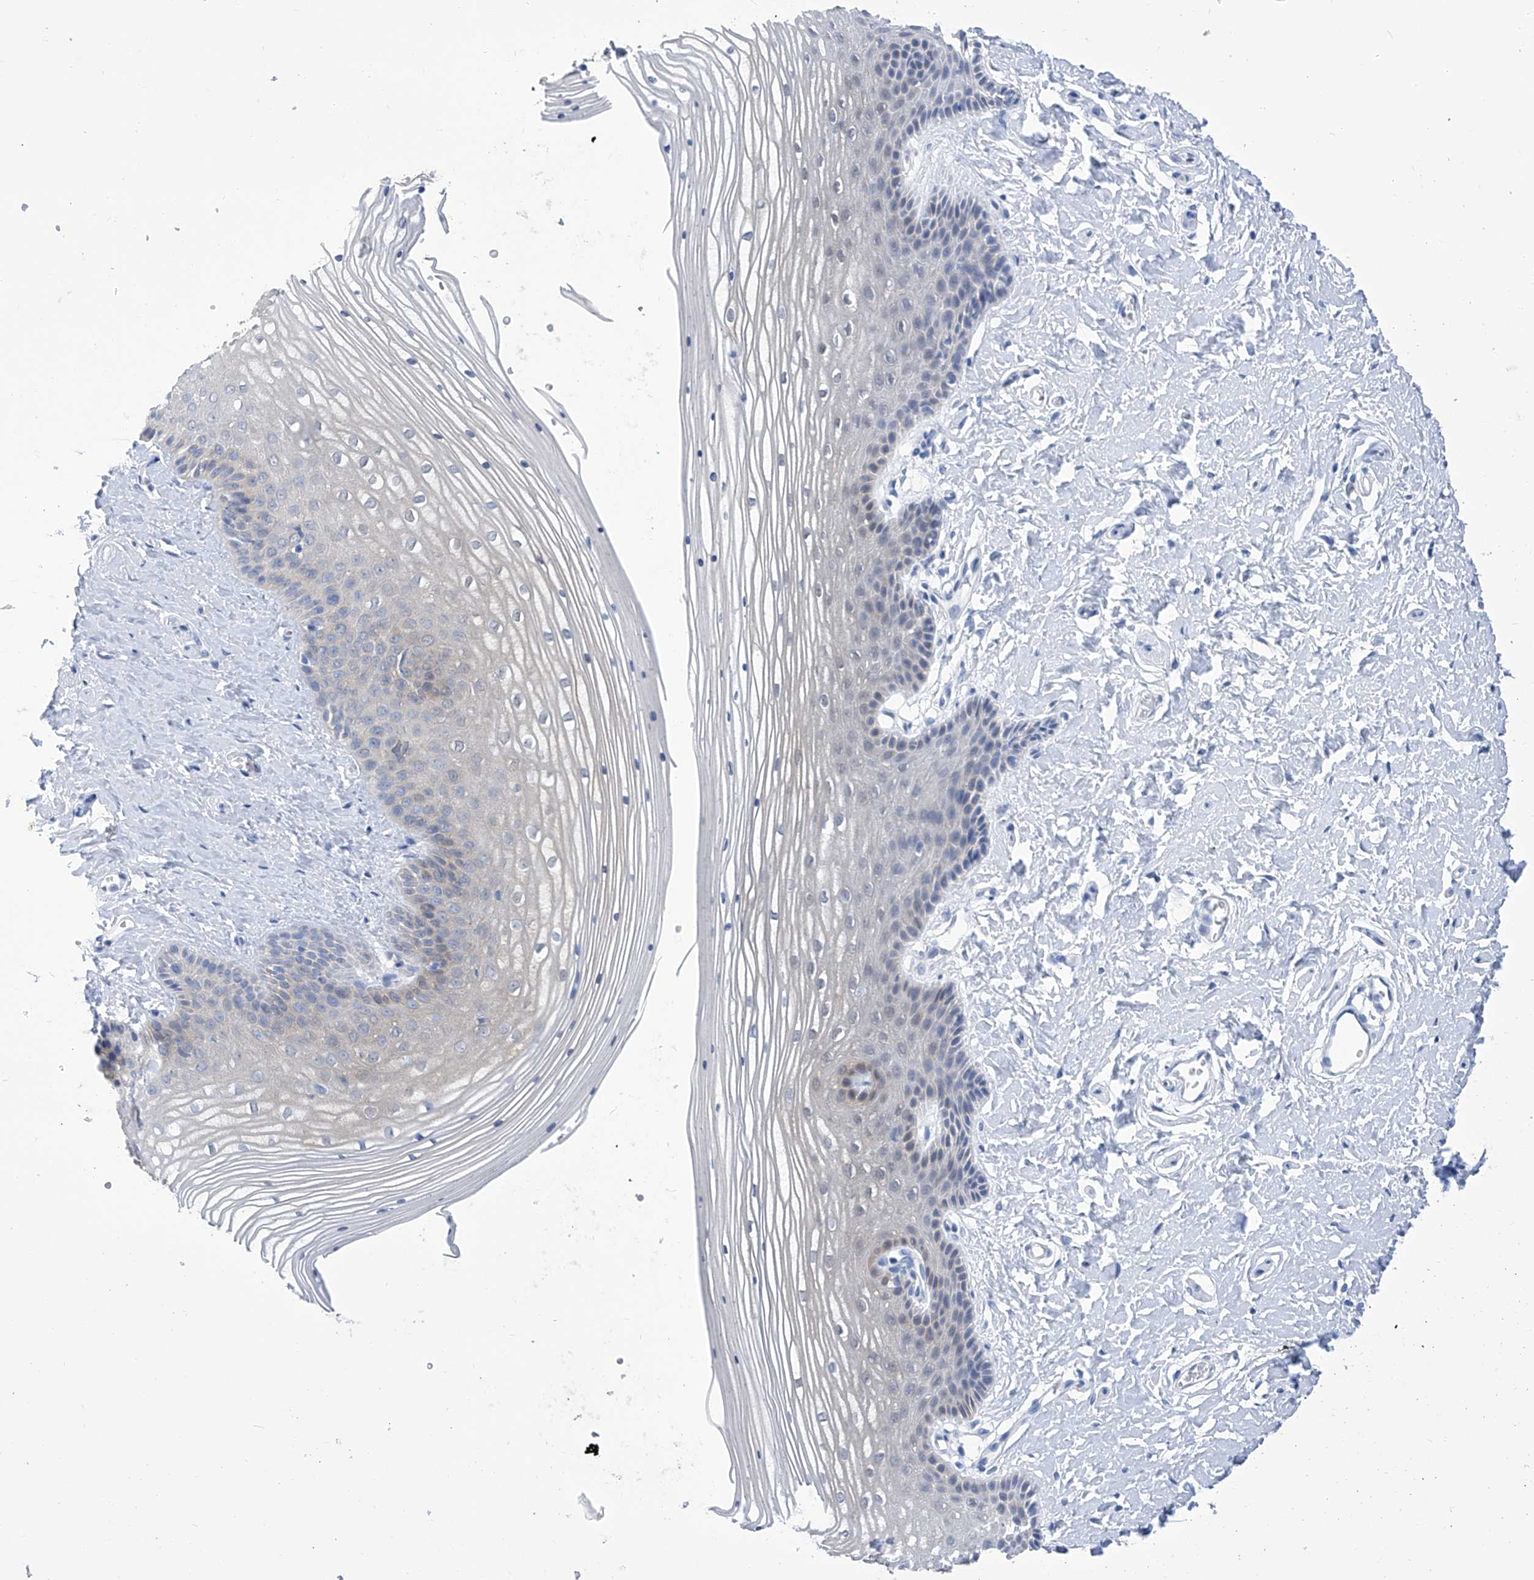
{"staining": {"intensity": "negative", "quantity": "none", "location": "none"}, "tissue": "vagina", "cell_type": "Squamous epithelial cells", "image_type": "normal", "snomed": [{"axis": "morphology", "description": "Normal tissue, NOS"}, {"axis": "topography", "description": "Vagina"}, {"axis": "topography", "description": "Cervix"}], "caption": "Immunohistochemistry of unremarkable vagina exhibits no expression in squamous epithelial cells. (Immunohistochemistry, brightfield microscopy, high magnification).", "gene": "IMPA2", "patient": {"sex": "female", "age": 40}}